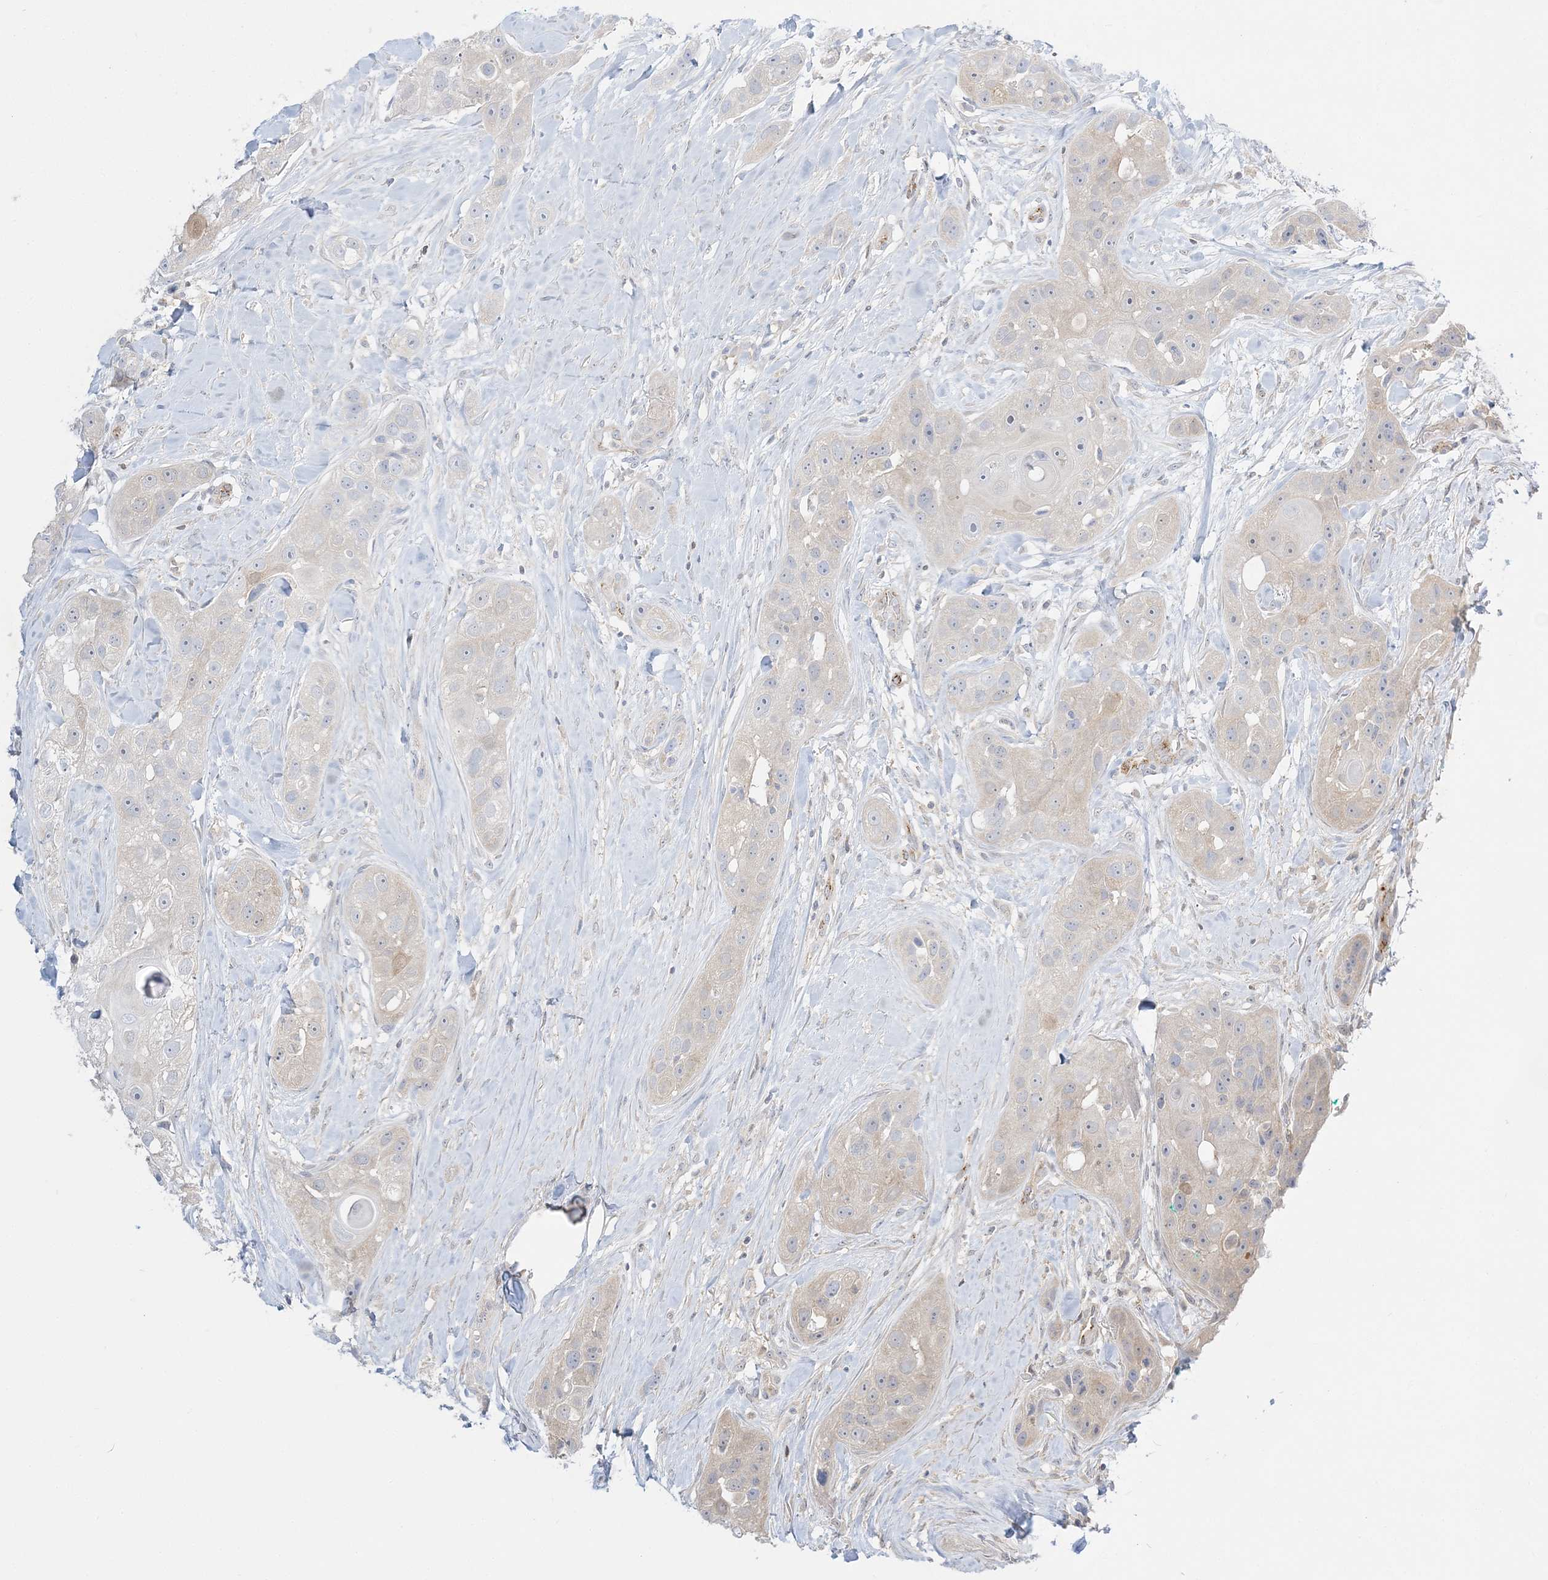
{"staining": {"intensity": "negative", "quantity": "none", "location": "none"}, "tissue": "head and neck cancer", "cell_type": "Tumor cells", "image_type": "cancer", "snomed": [{"axis": "morphology", "description": "Normal tissue, NOS"}, {"axis": "morphology", "description": "Squamous cell carcinoma, NOS"}, {"axis": "topography", "description": "Skeletal muscle"}, {"axis": "topography", "description": "Head-Neck"}], "caption": "Immunohistochemistry (IHC) micrograph of human head and neck cancer stained for a protein (brown), which exhibits no positivity in tumor cells. The staining was performed using DAB to visualize the protein expression in brown, while the nuclei were stained in blue with hematoxylin (Magnification: 20x).", "gene": "INPP1", "patient": {"sex": "male", "age": 51}}